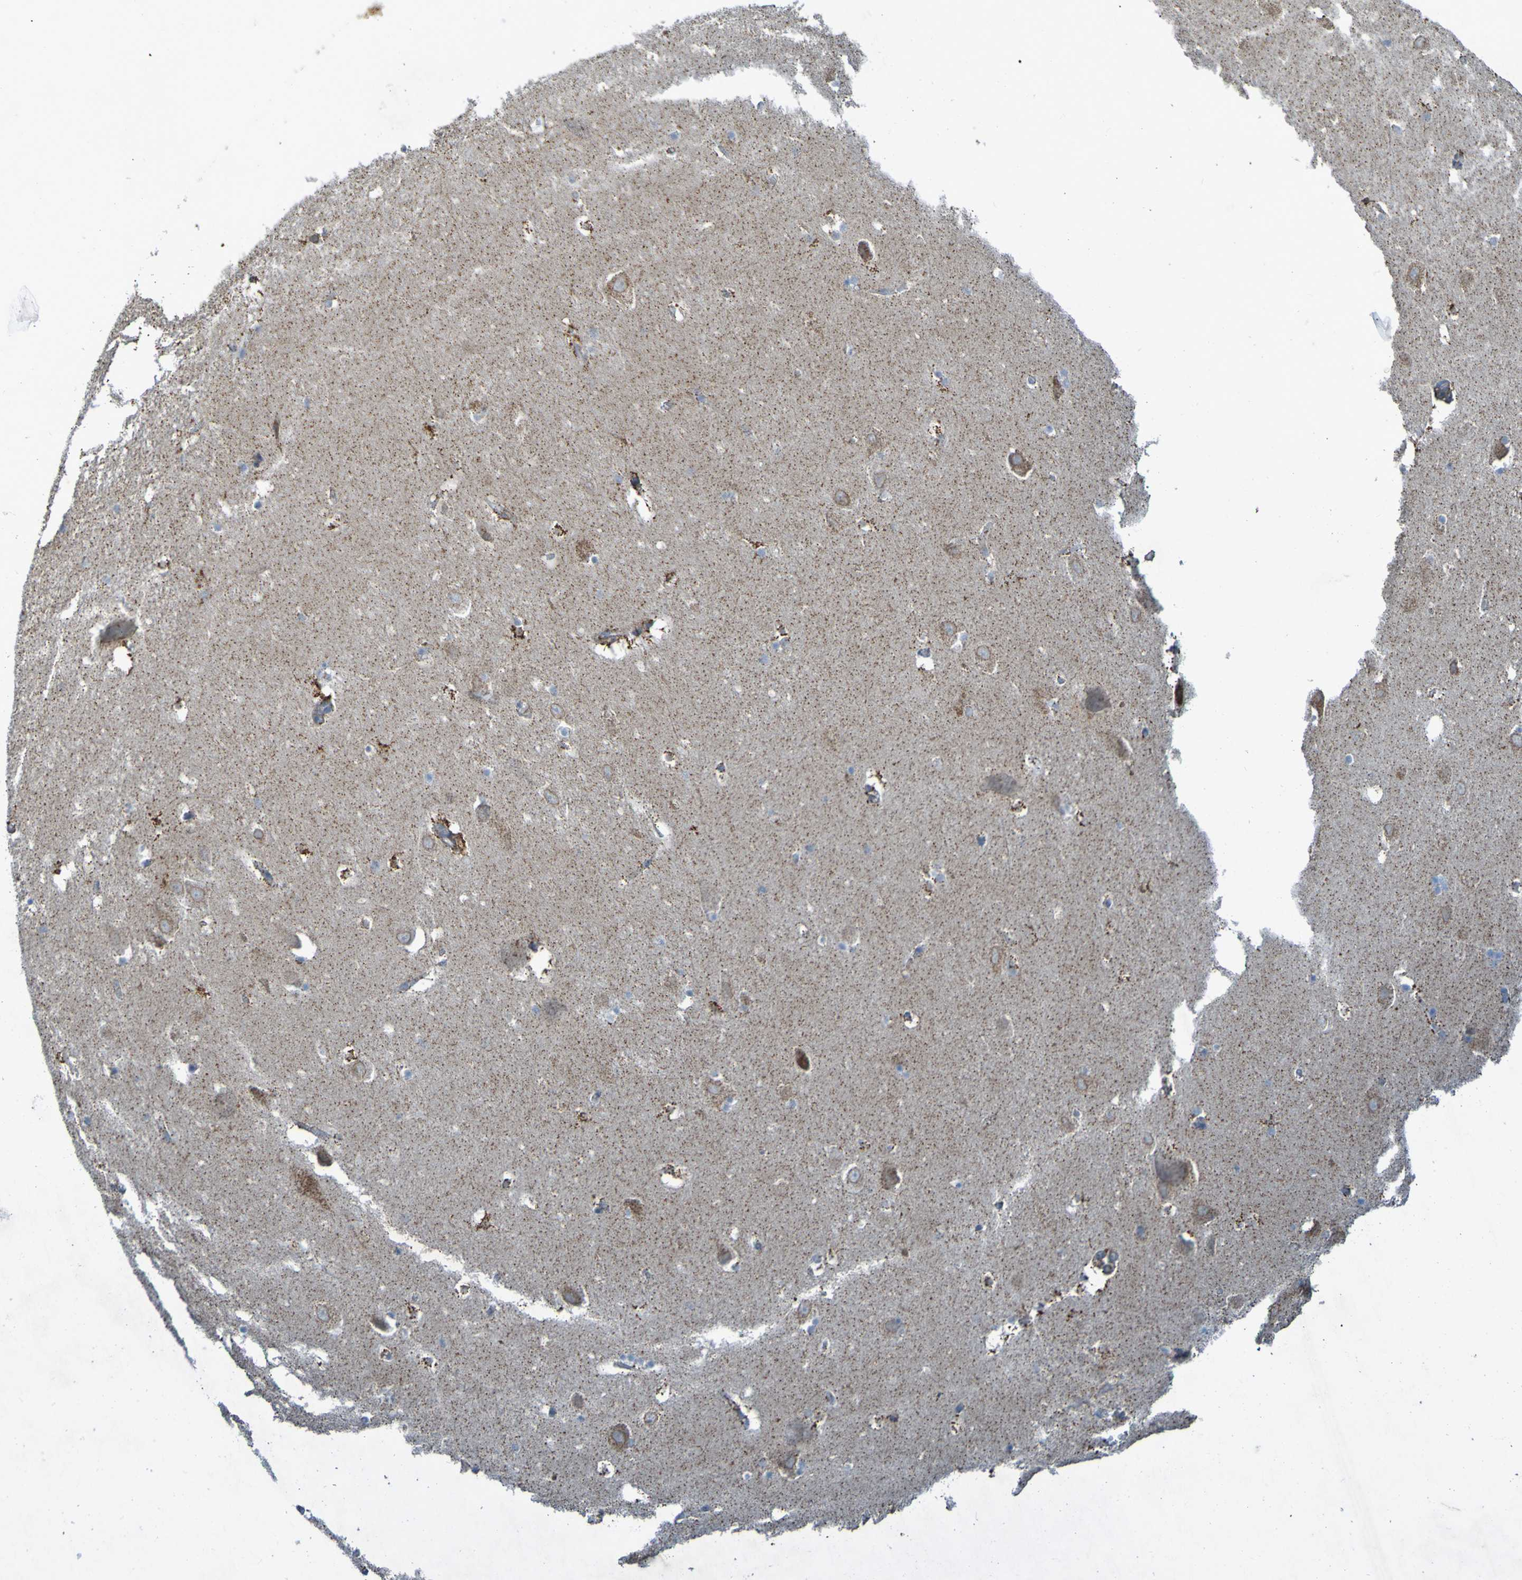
{"staining": {"intensity": "negative", "quantity": "none", "location": "none"}, "tissue": "hippocampus", "cell_type": "Glial cells", "image_type": "normal", "snomed": [{"axis": "morphology", "description": "Normal tissue, NOS"}, {"axis": "topography", "description": "Hippocampus"}], "caption": "High magnification brightfield microscopy of benign hippocampus stained with DAB (brown) and counterstained with hematoxylin (blue): glial cells show no significant expression. The staining is performed using DAB (3,3'-diaminobenzidine) brown chromogen with nuclei counter-stained in using hematoxylin.", "gene": "CCDC51", "patient": {"sex": "male", "age": 45}}